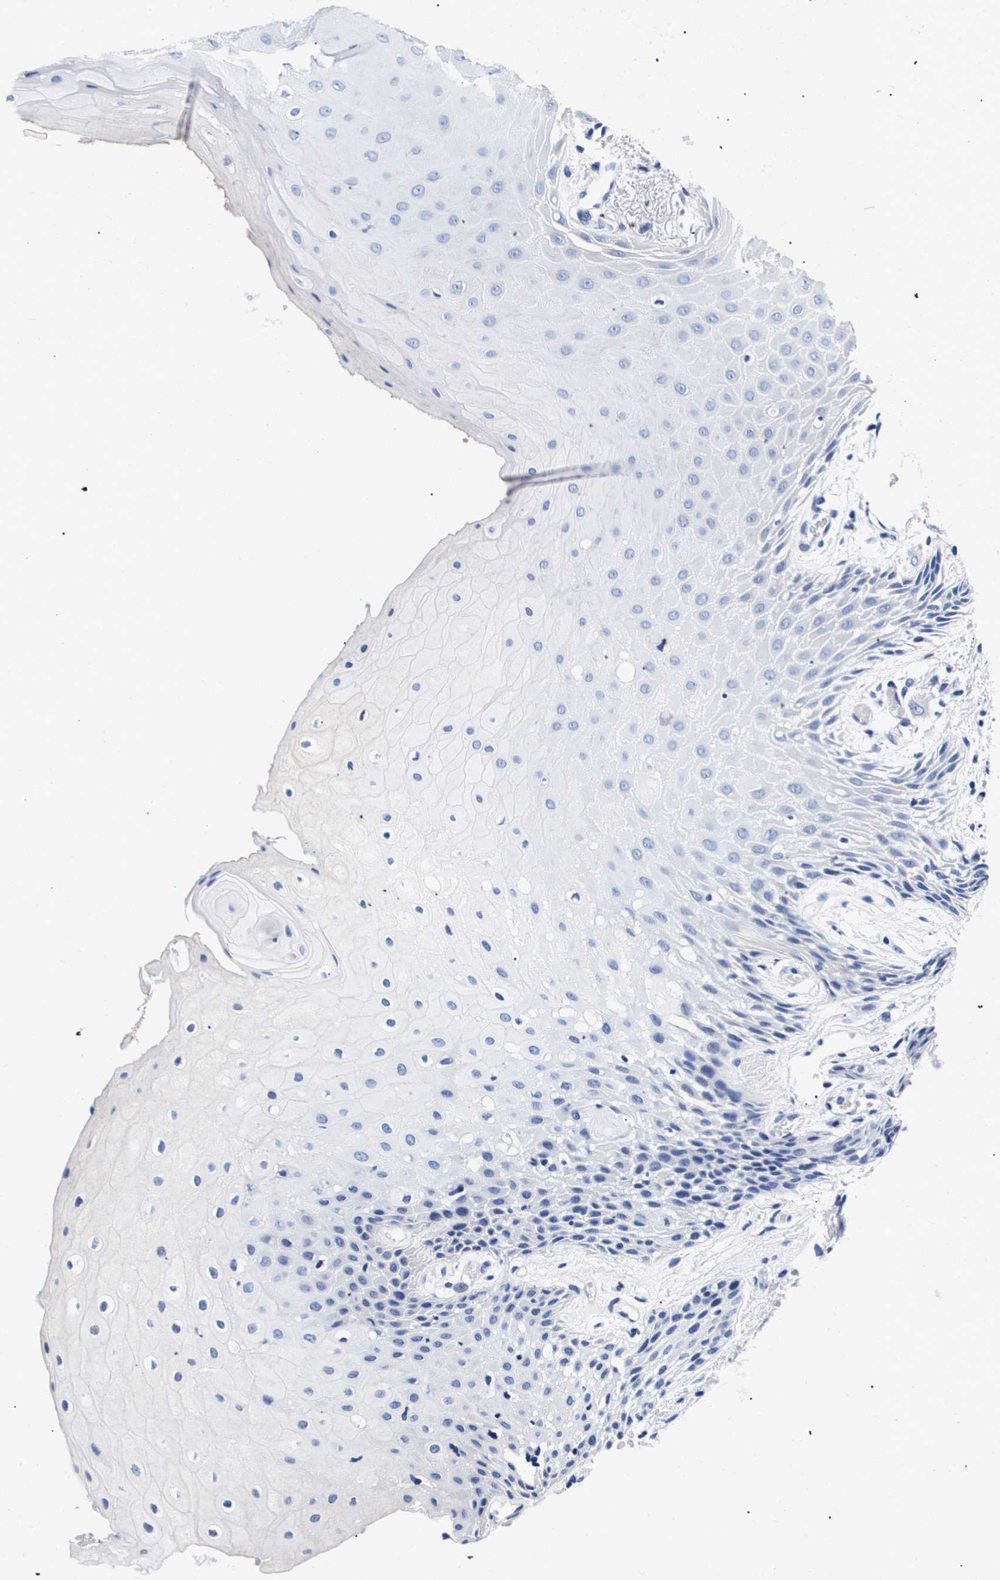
{"staining": {"intensity": "negative", "quantity": "none", "location": "none"}, "tissue": "oral mucosa", "cell_type": "Squamous epithelial cells", "image_type": "normal", "snomed": [{"axis": "morphology", "description": "Normal tissue, NOS"}, {"axis": "morphology", "description": "Squamous cell carcinoma, NOS"}, {"axis": "topography", "description": "Oral tissue"}, {"axis": "topography", "description": "Salivary gland"}, {"axis": "topography", "description": "Head-Neck"}], "caption": "This is a histopathology image of immunohistochemistry (IHC) staining of normal oral mucosa, which shows no positivity in squamous epithelial cells.", "gene": "ATP6V0A4", "patient": {"sex": "female", "age": 62}}